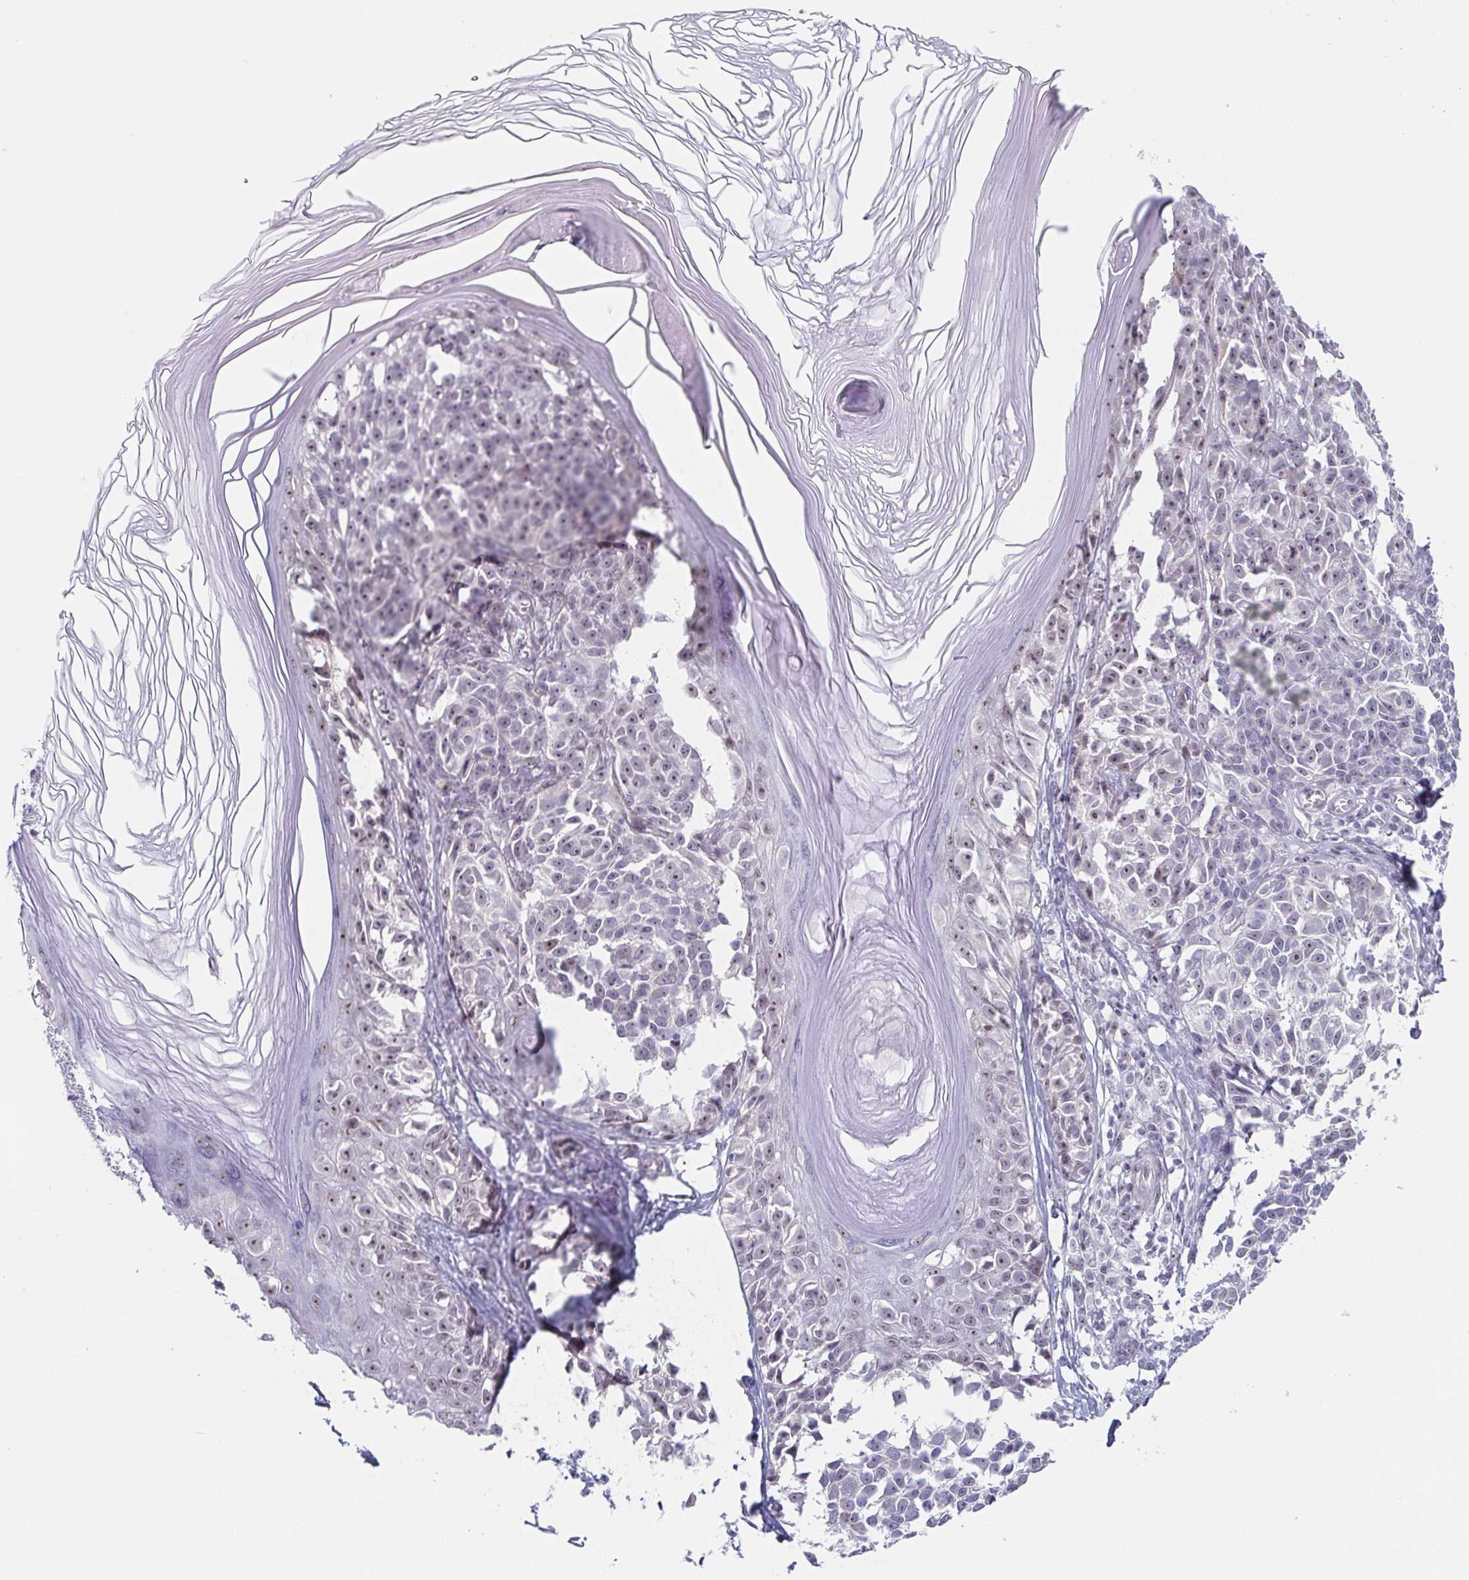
{"staining": {"intensity": "weak", "quantity": "<25%", "location": "nuclear"}, "tissue": "melanoma", "cell_type": "Tumor cells", "image_type": "cancer", "snomed": [{"axis": "morphology", "description": "Malignant melanoma, NOS"}, {"axis": "topography", "description": "Skin"}], "caption": "DAB (3,3'-diaminobenzidine) immunohistochemical staining of malignant melanoma exhibits no significant expression in tumor cells. The staining was performed using DAB (3,3'-diaminobenzidine) to visualize the protein expression in brown, while the nuclei were stained in blue with hematoxylin (Magnification: 20x).", "gene": "EXOSC7", "patient": {"sex": "male", "age": 73}}